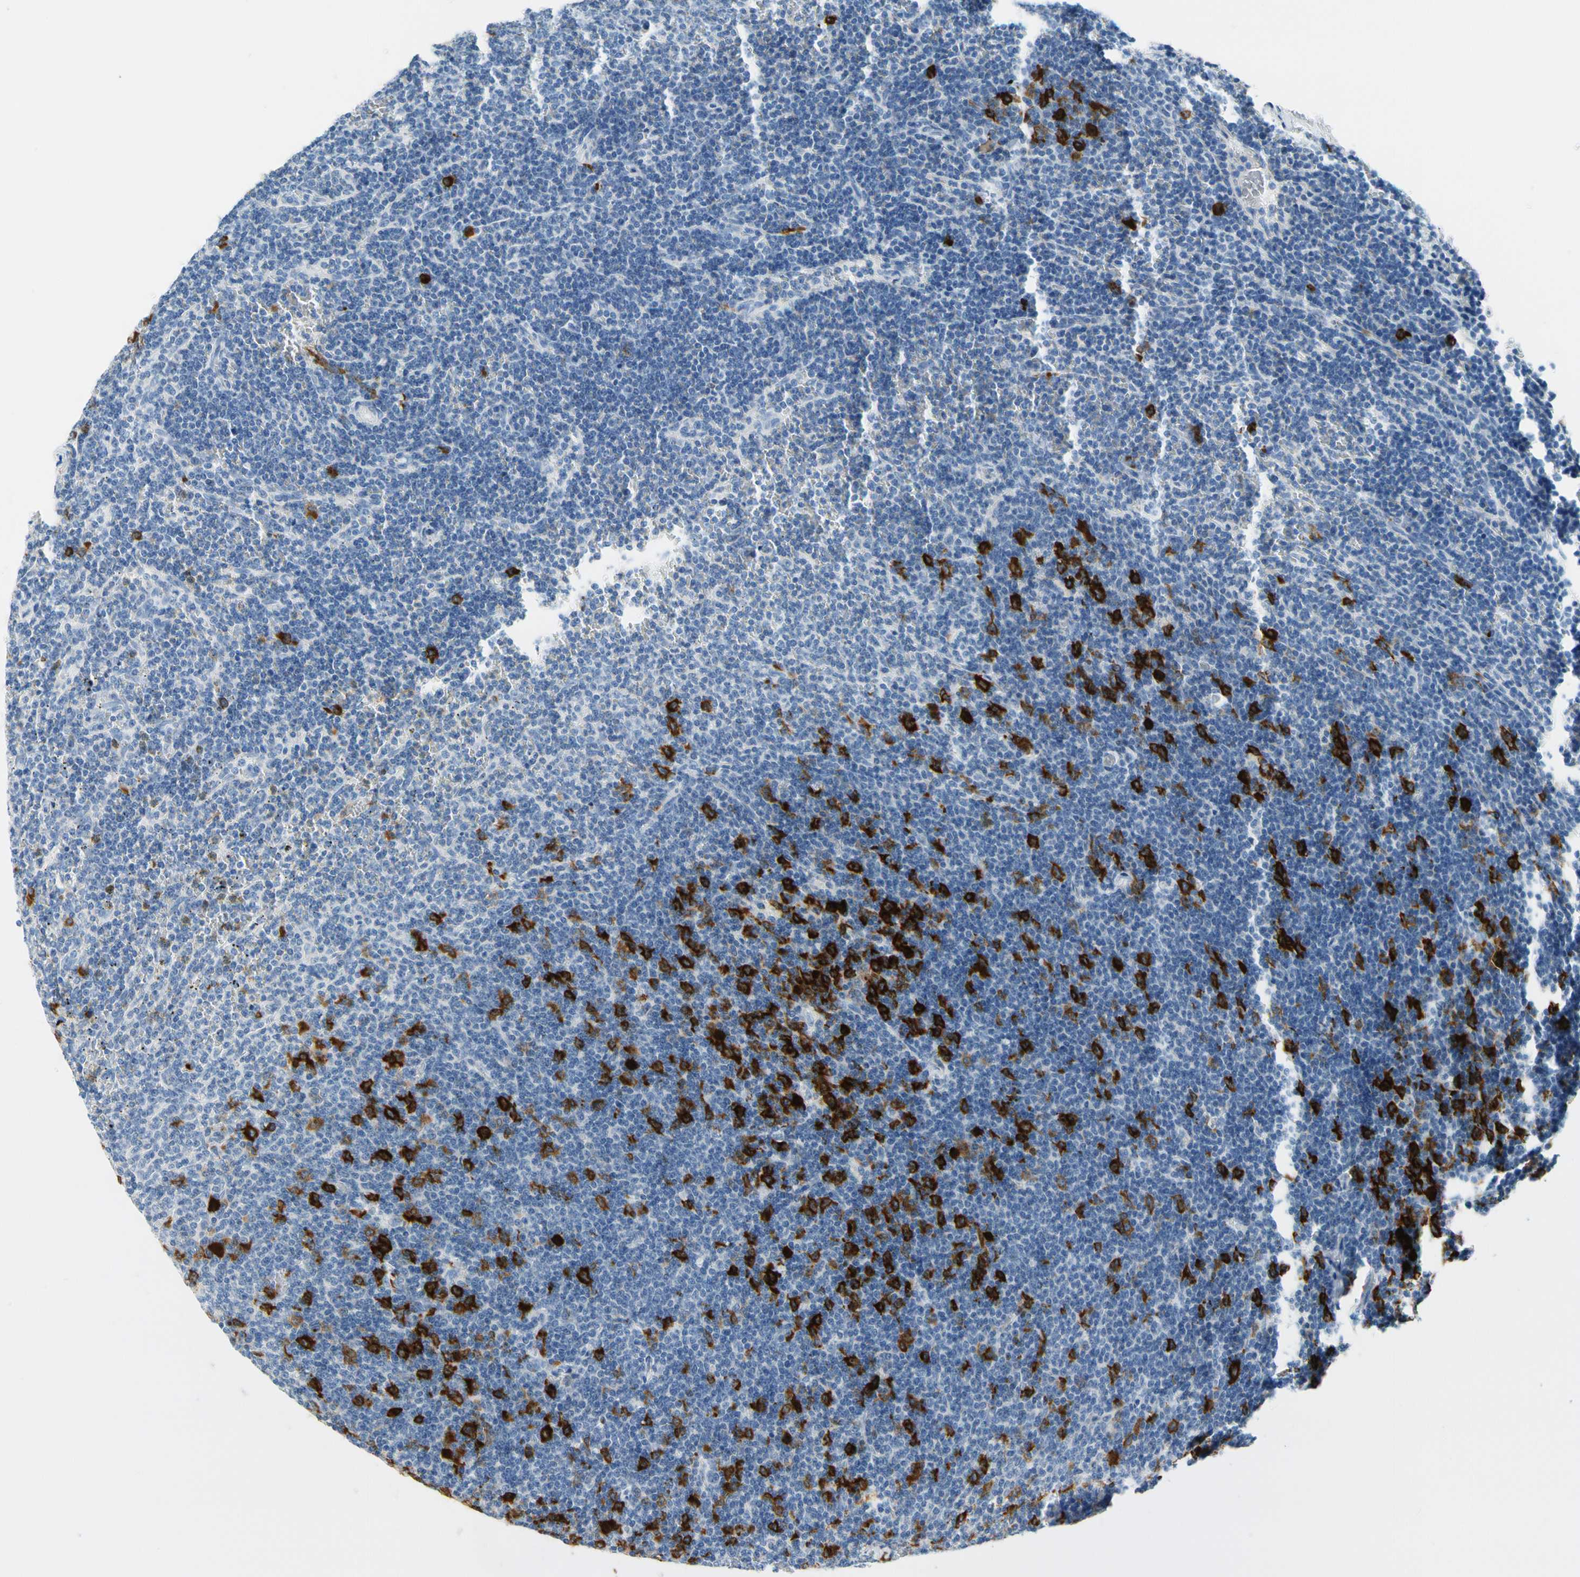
{"staining": {"intensity": "strong", "quantity": "<25%", "location": "cytoplasmic/membranous"}, "tissue": "lymphoma", "cell_type": "Tumor cells", "image_type": "cancer", "snomed": [{"axis": "morphology", "description": "Malignant lymphoma, non-Hodgkin's type, Low grade"}, {"axis": "topography", "description": "Spleen"}], "caption": "An image showing strong cytoplasmic/membranous positivity in approximately <25% of tumor cells in malignant lymphoma, non-Hodgkin's type (low-grade), as visualized by brown immunohistochemical staining.", "gene": "TACC3", "patient": {"sex": "female", "age": 50}}